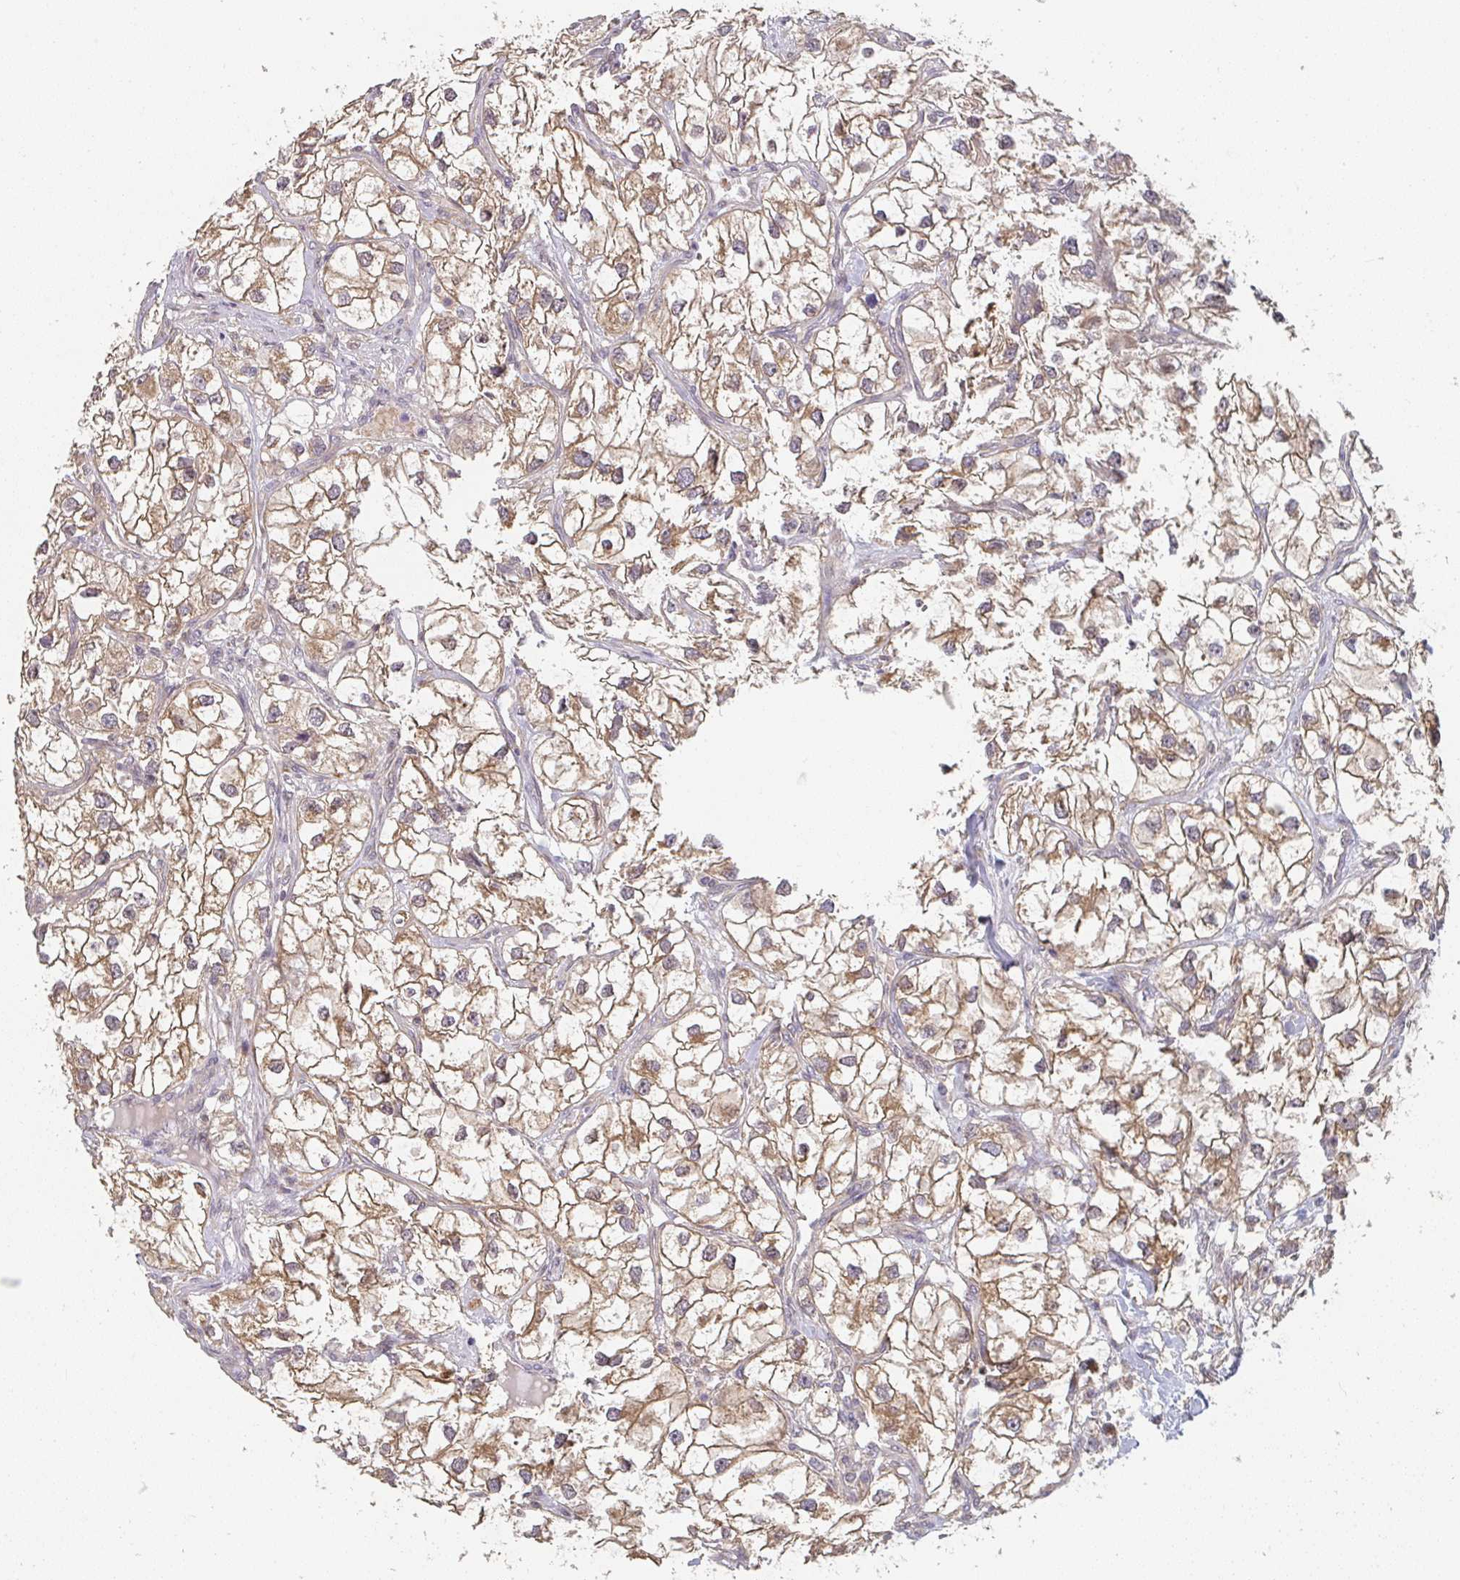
{"staining": {"intensity": "moderate", "quantity": ">75%", "location": "cytoplasmic/membranous"}, "tissue": "renal cancer", "cell_type": "Tumor cells", "image_type": "cancer", "snomed": [{"axis": "morphology", "description": "Adenocarcinoma, NOS"}, {"axis": "topography", "description": "Kidney"}], "caption": "IHC staining of renal cancer, which demonstrates medium levels of moderate cytoplasmic/membranous expression in about >75% of tumor cells indicating moderate cytoplasmic/membranous protein staining. The staining was performed using DAB (3,3'-diaminobenzidine) (brown) for protein detection and nuclei were counterstained in hematoxylin (blue).", "gene": "RANGRF", "patient": {"sex": "male", "age": 59}}